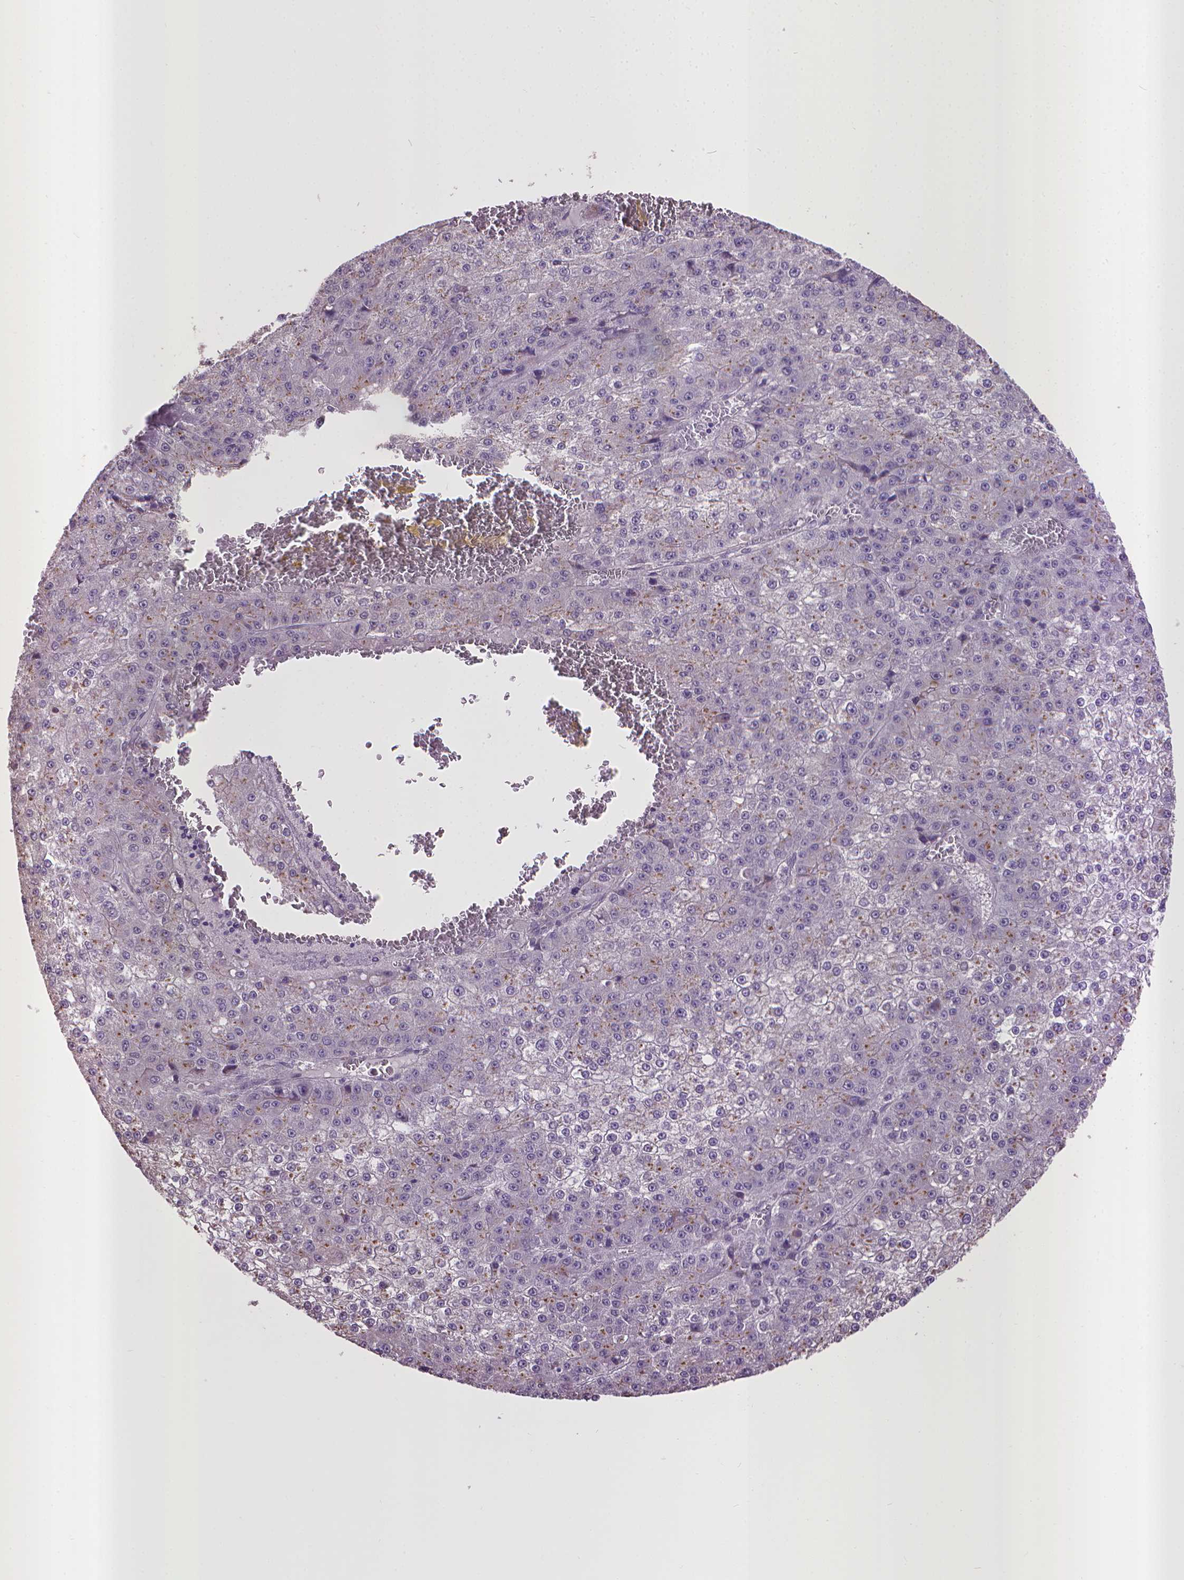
{"staining": {"intensity": "weak", "quantity": "25%-75%", "location": "cytoplasmic/membranous"}, "tissue": "liver cancer", "cell_type": "Tumor cells", "image_type": "cancer", "snomed": [{"axis": "morphology", "description": "Carcinoma, Hepatocellular, NOS"}, {"axis": "topography", "description": "Liver"}], "caption": "An immunohistochemistry (IHC) histopathology image of tumor tissue is shown. Protein staining in brown shows weak cytoplasmic/membranous positivity in liver cancer within tumor cells.", "gene": "CPM", "patient": {"sex": "female", "age": 73}}